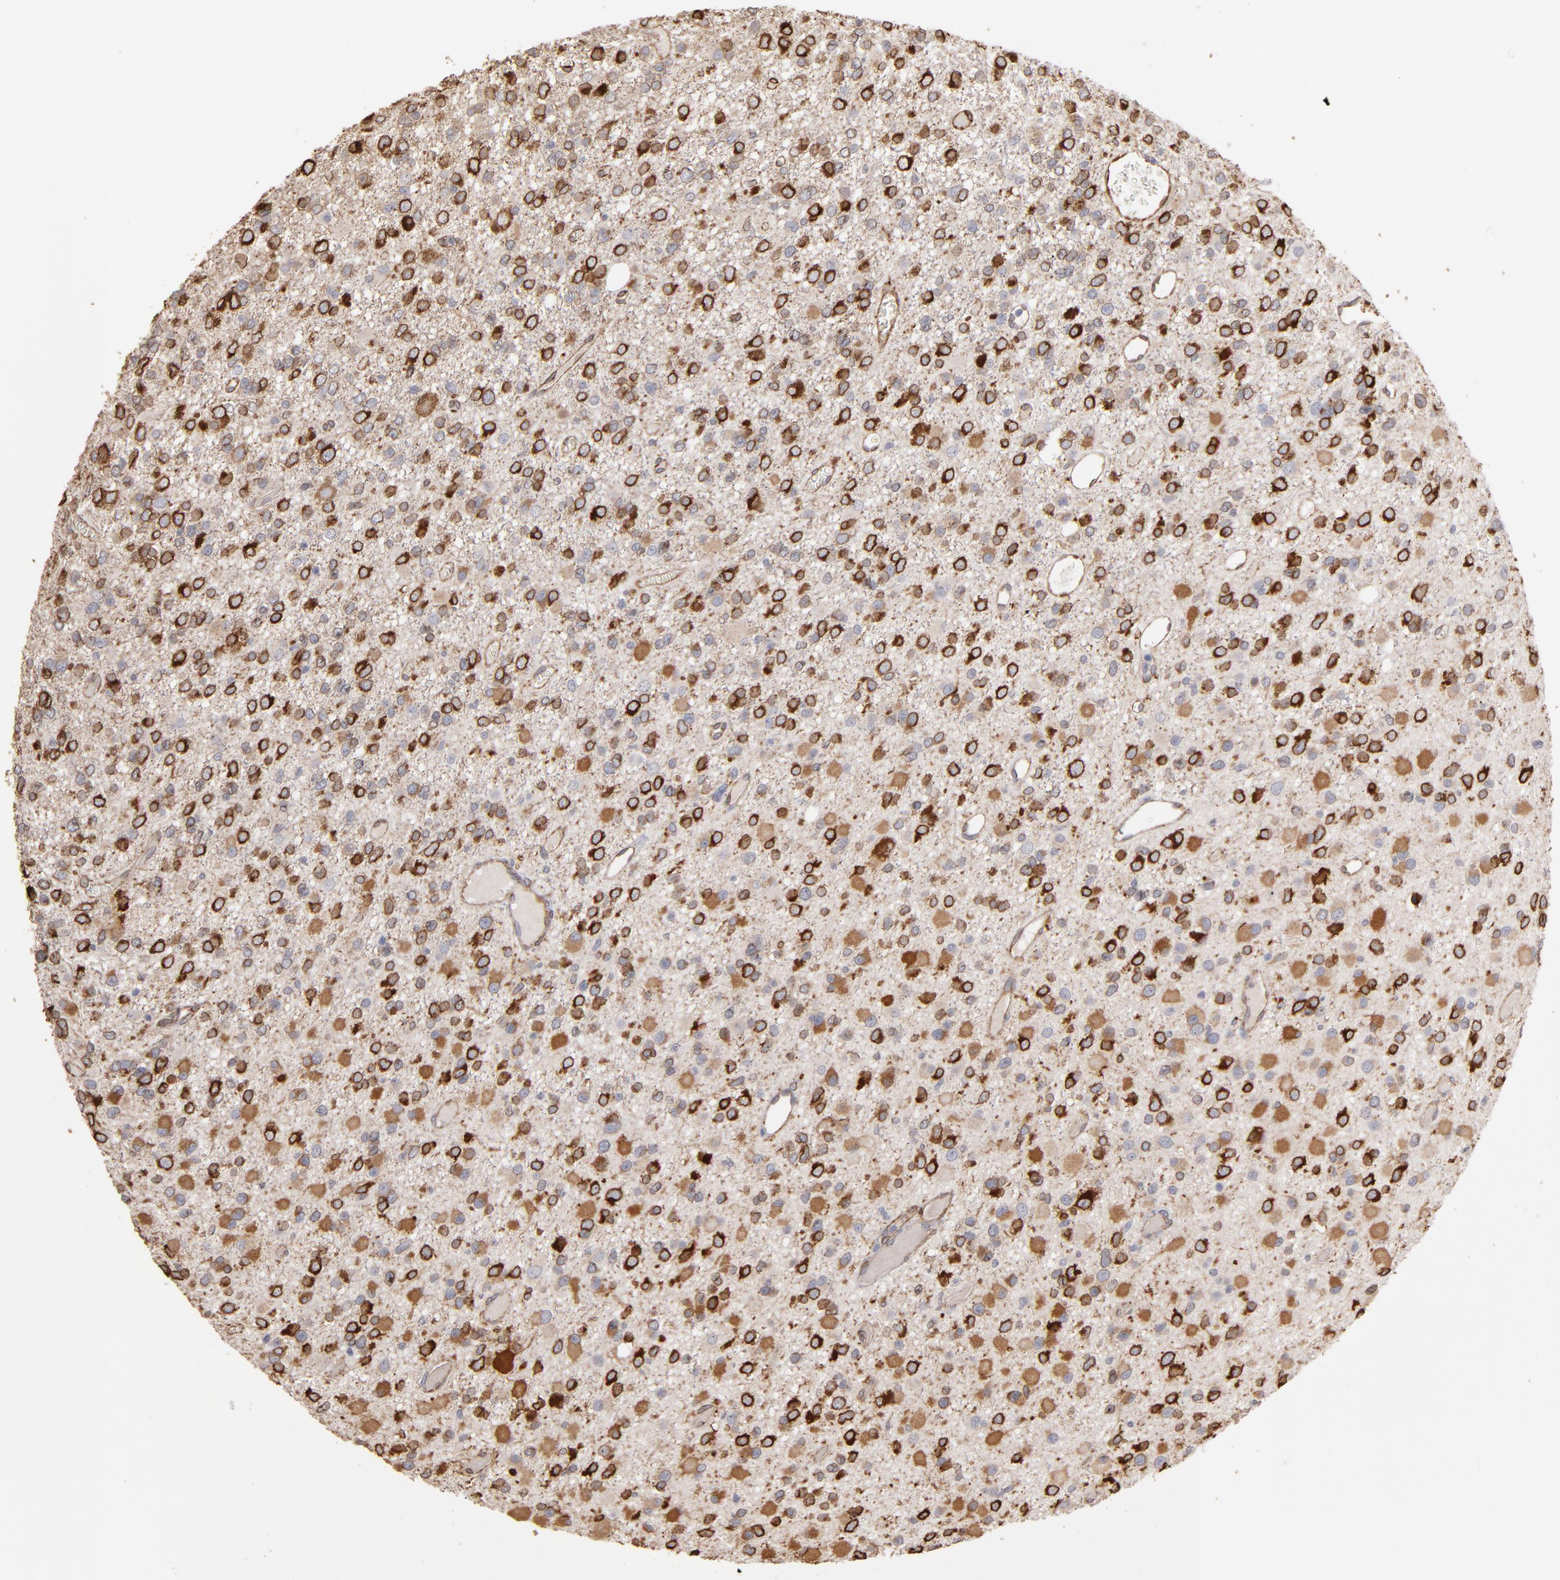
{"staining": {"intensity": "strong", "quantity": "25%-75%", "location": "cytoplasmic/membranous"}, "tissue": "glioma", "cell_type": "Tumor cells", "image_type": "cancer", "snomed": [{"axis": "morphology", "description": "Glioma, malignant, Low grade"}, {"axis": "topography", "description": "Brain"}], "caption": "High-power microscopy captured an immunohistochemistry (IHC) micrograph of glioma, revealing strong cytoplasmic/membranous staining in about 25%-75% of tumor cells.", "gene": "PGRMC1", "patient": {"sex": "male", "age": 42}}